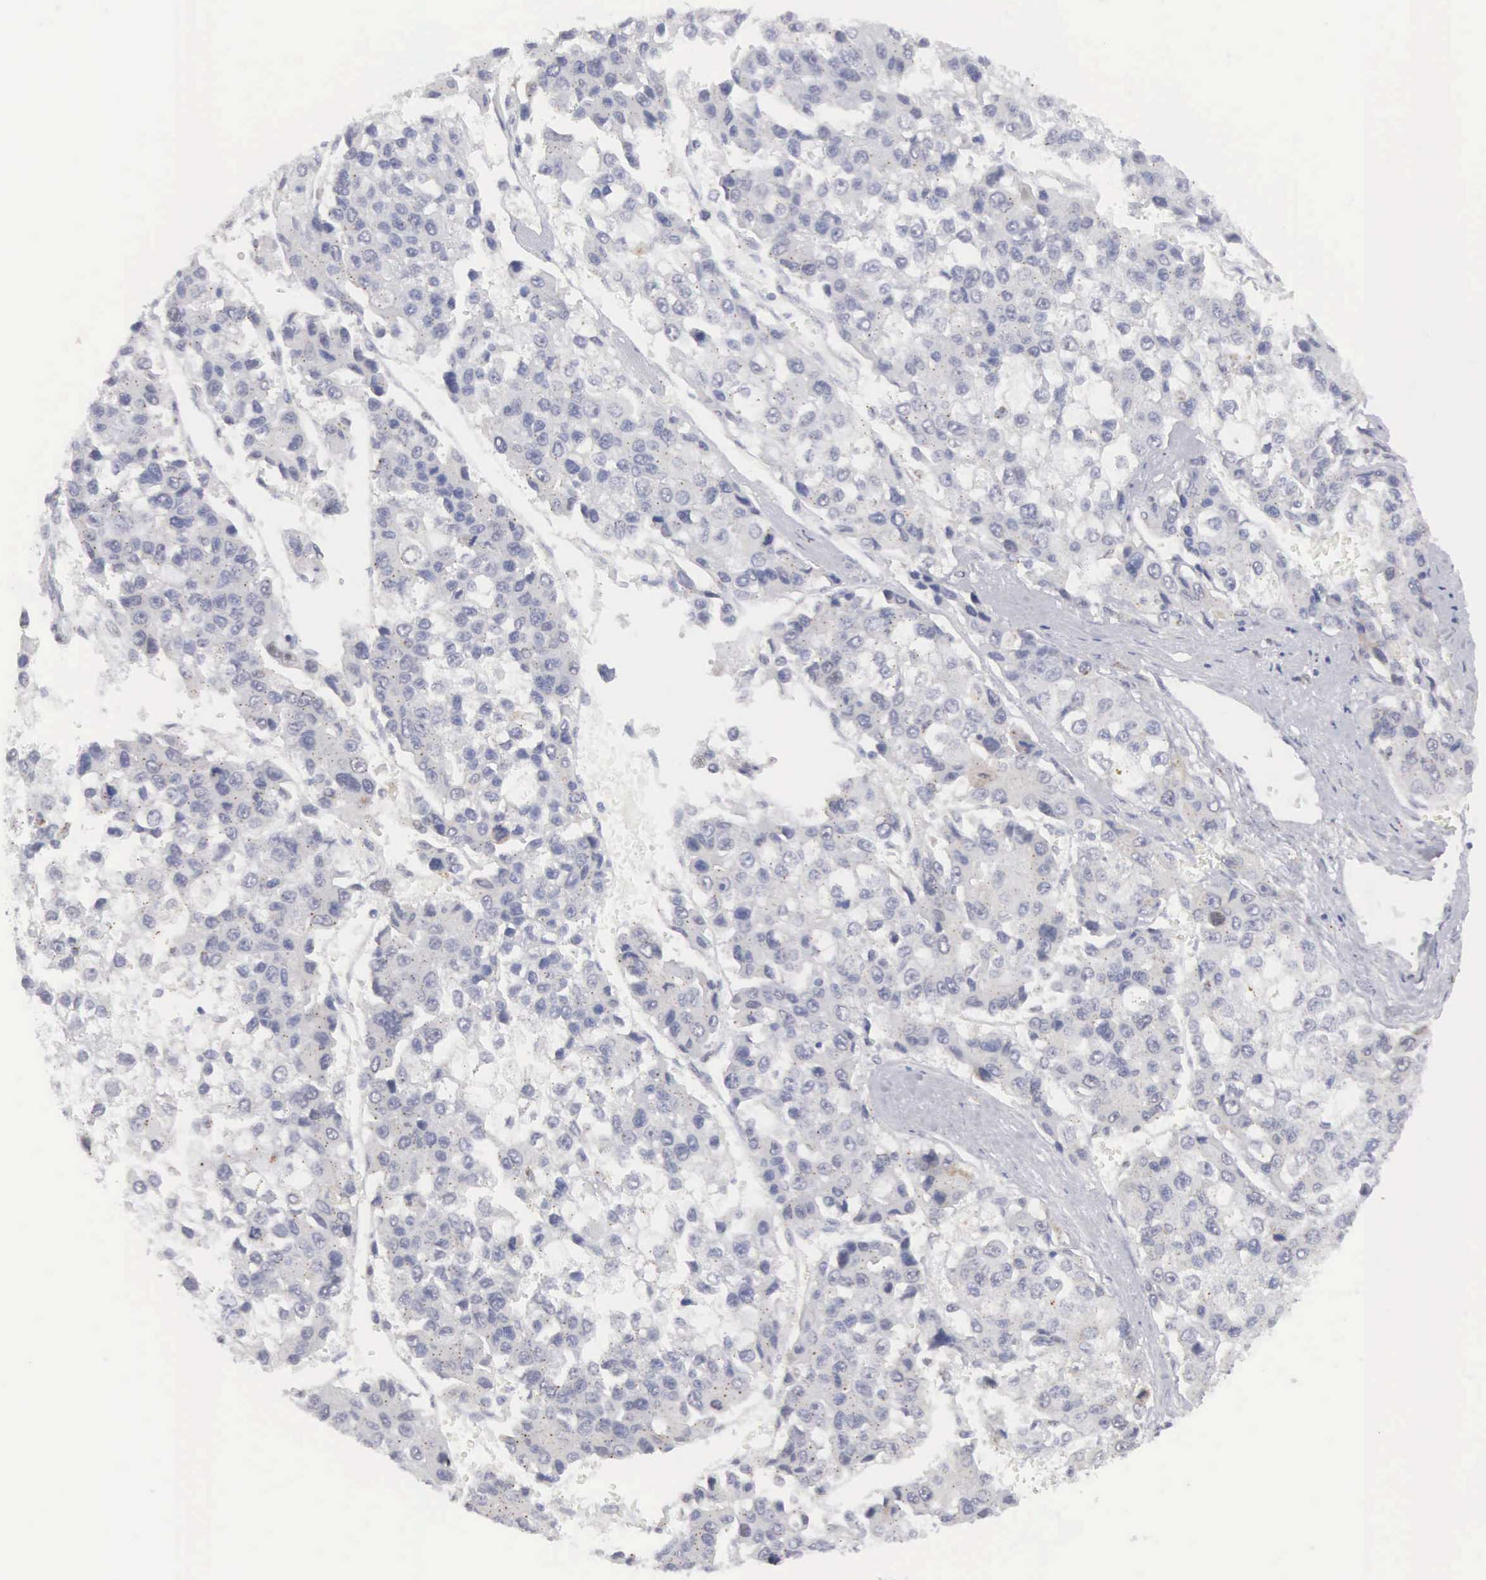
{"staining": {"intensity": "negative", "quantity": "none", "location": "none"}, "tissue": "liver cancer", "cell_type": "Tumor cells", "image_type": "cancer", "snomed": [{"axis": "morphology", "description": "Carcinoma, Hepatocellular, NOS"}, {"axis": "topography", "description": "Liver"}], "caption": "An image of human liver hepatocellular carcinoma is negative for staining in tumor cells. The staining is performed using DAB (3,3'-diaminobenzidine) brown chromogen with nuclei counter-stained in using hematoxylin.", "gene": "MNAT1", "patient": {"sex": "female", "age": 66}}